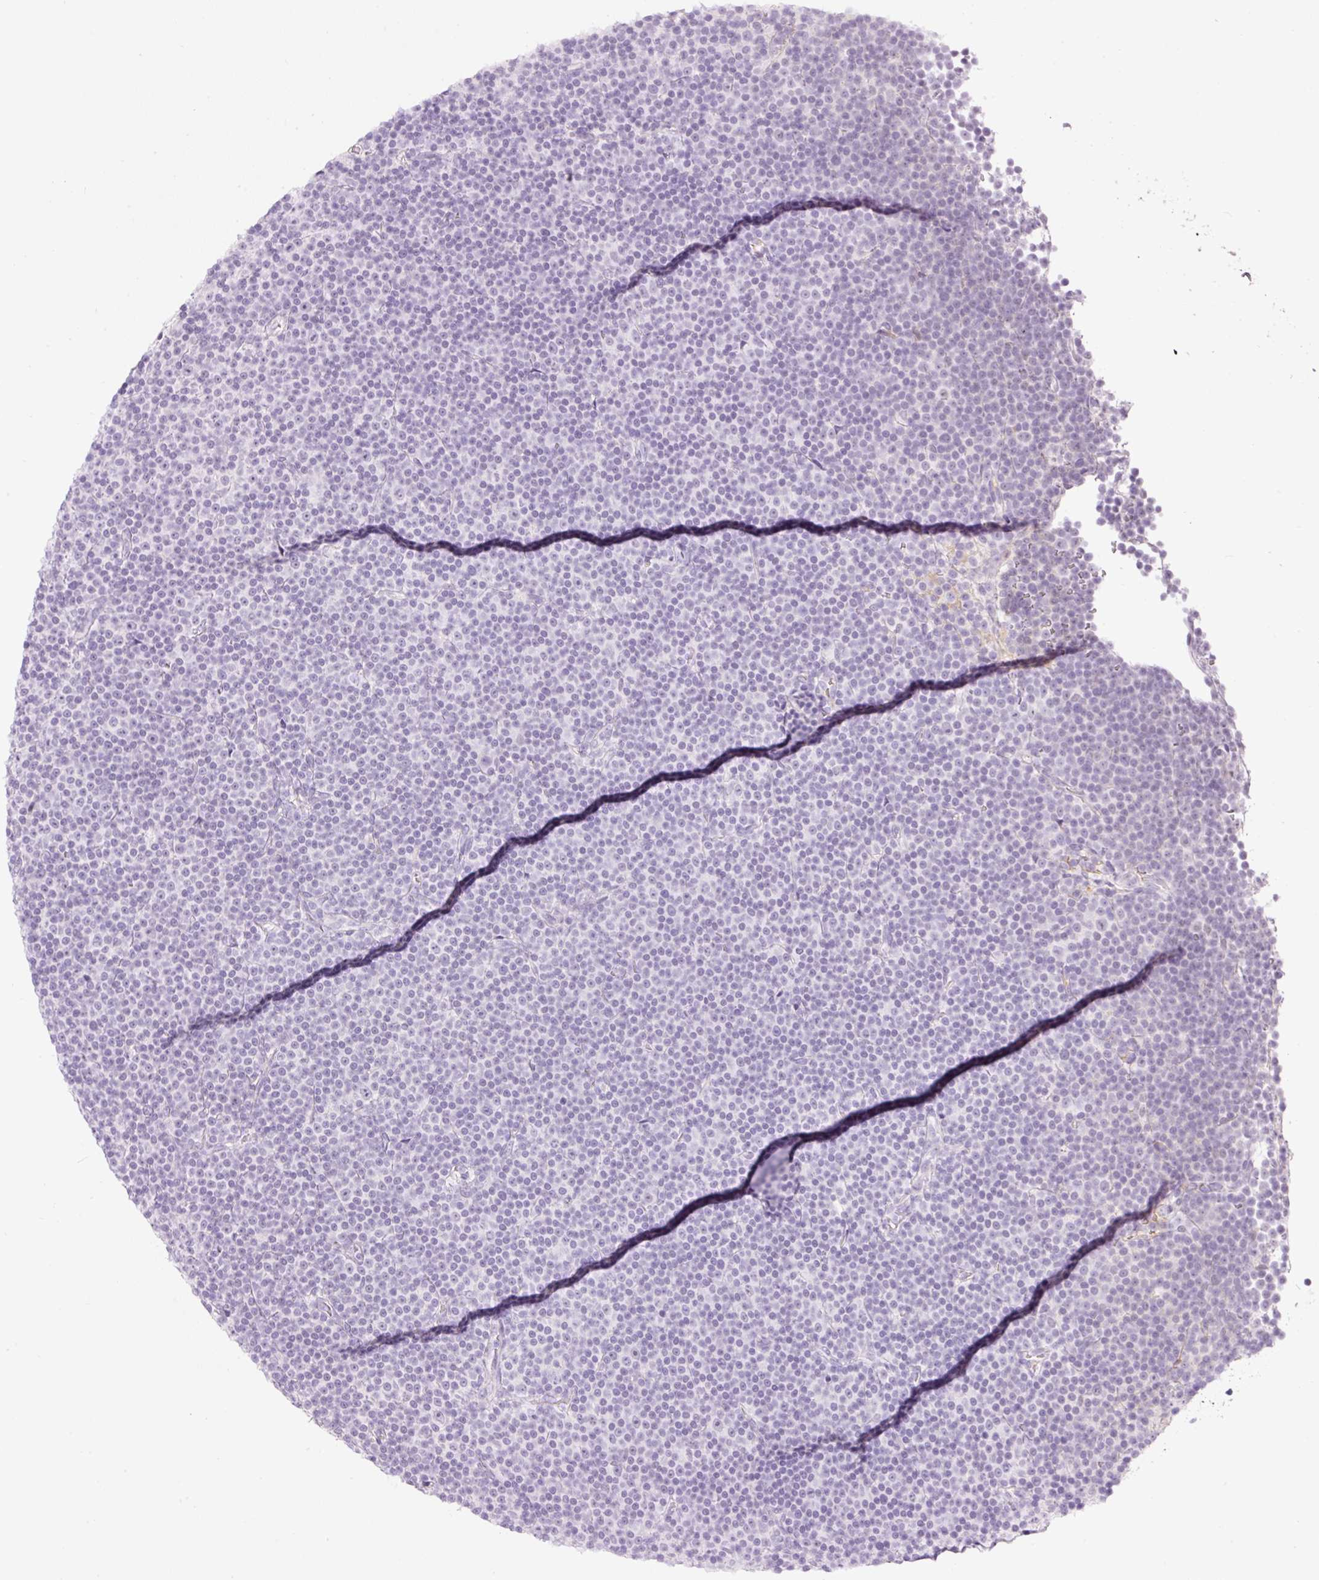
{"staining": {"intensity": "negative", "quantity": "none", "location": "none"}, "tissue": "lymphoma", "cell_type": "Tumor cells", "image_type": "cancer", "snomed": [{"axis": "morphology", "description": "Malignant lymphoma, non-Hodgkin's type, Low grade"}, {"axis": "topography", "description": "Lymph node"}], "caption": "IHC of lymphoma reveals no staining in tumor cells.", "gene": "PRPF38B", "patient": {"sex": "female", "age": 67}}